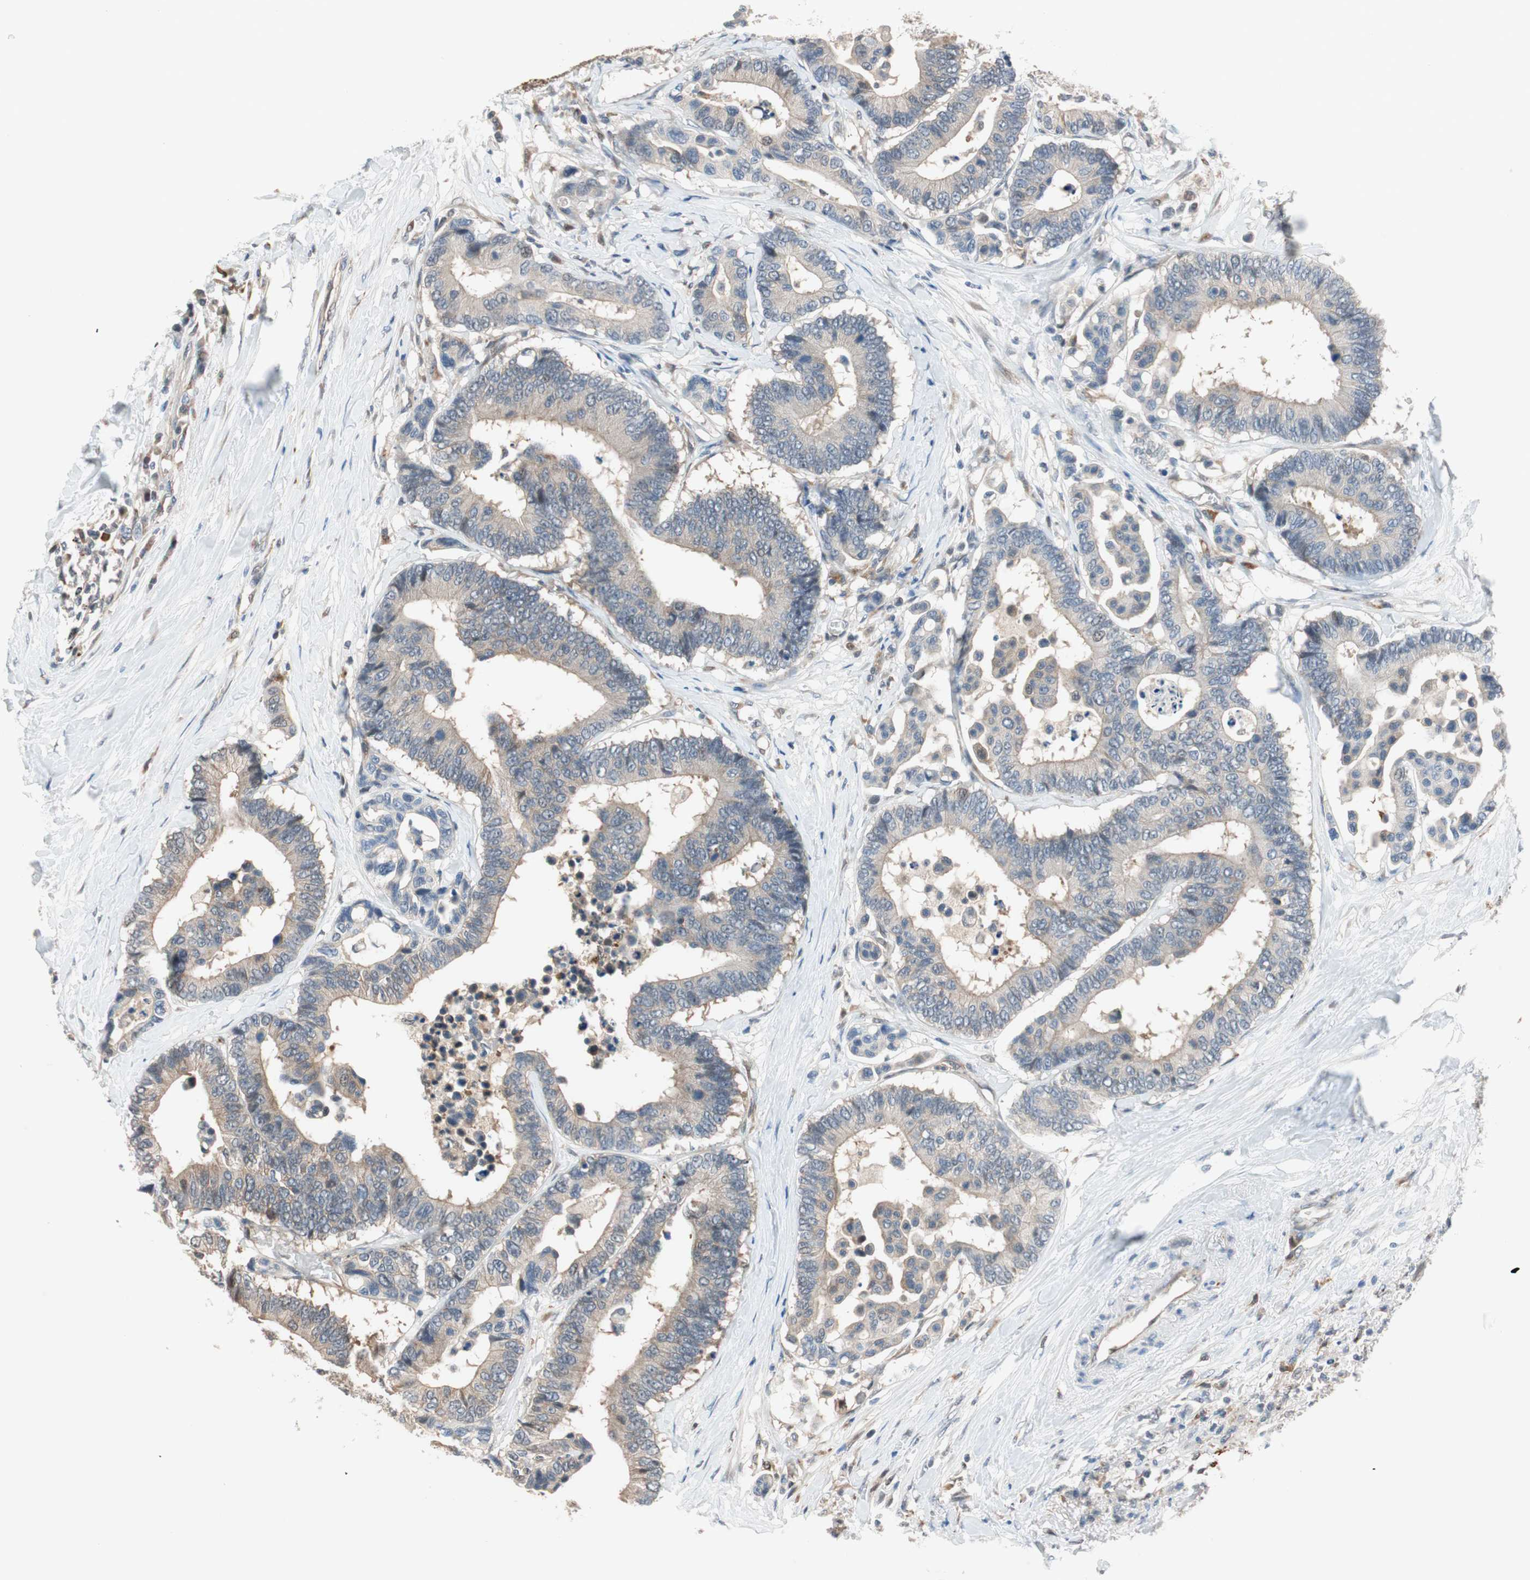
{"staining": {"intensity": "weak", "quantity": "25%-75%", "location": "cytoplasmic/membranous"}, "tissue": "colorectal cancer", "cell_type": "Tumor cells", "image_type": "cancer", "snomed": [{"axis": "morphology", "description": "Normal tissue, NOS"}, {"axis": "morphology", "description": "Adenocarcinoma, NOS"}, {"axis": "topography", "description": "Colon"}], "caption": "Protein expression analysis of human colorectal cancer reveals weak cytoplasmic/membranous expression in about 25%-75% of tumor cells.", "gene": "PIK3R3", "patient": {"sex": "male", "age": 82}}